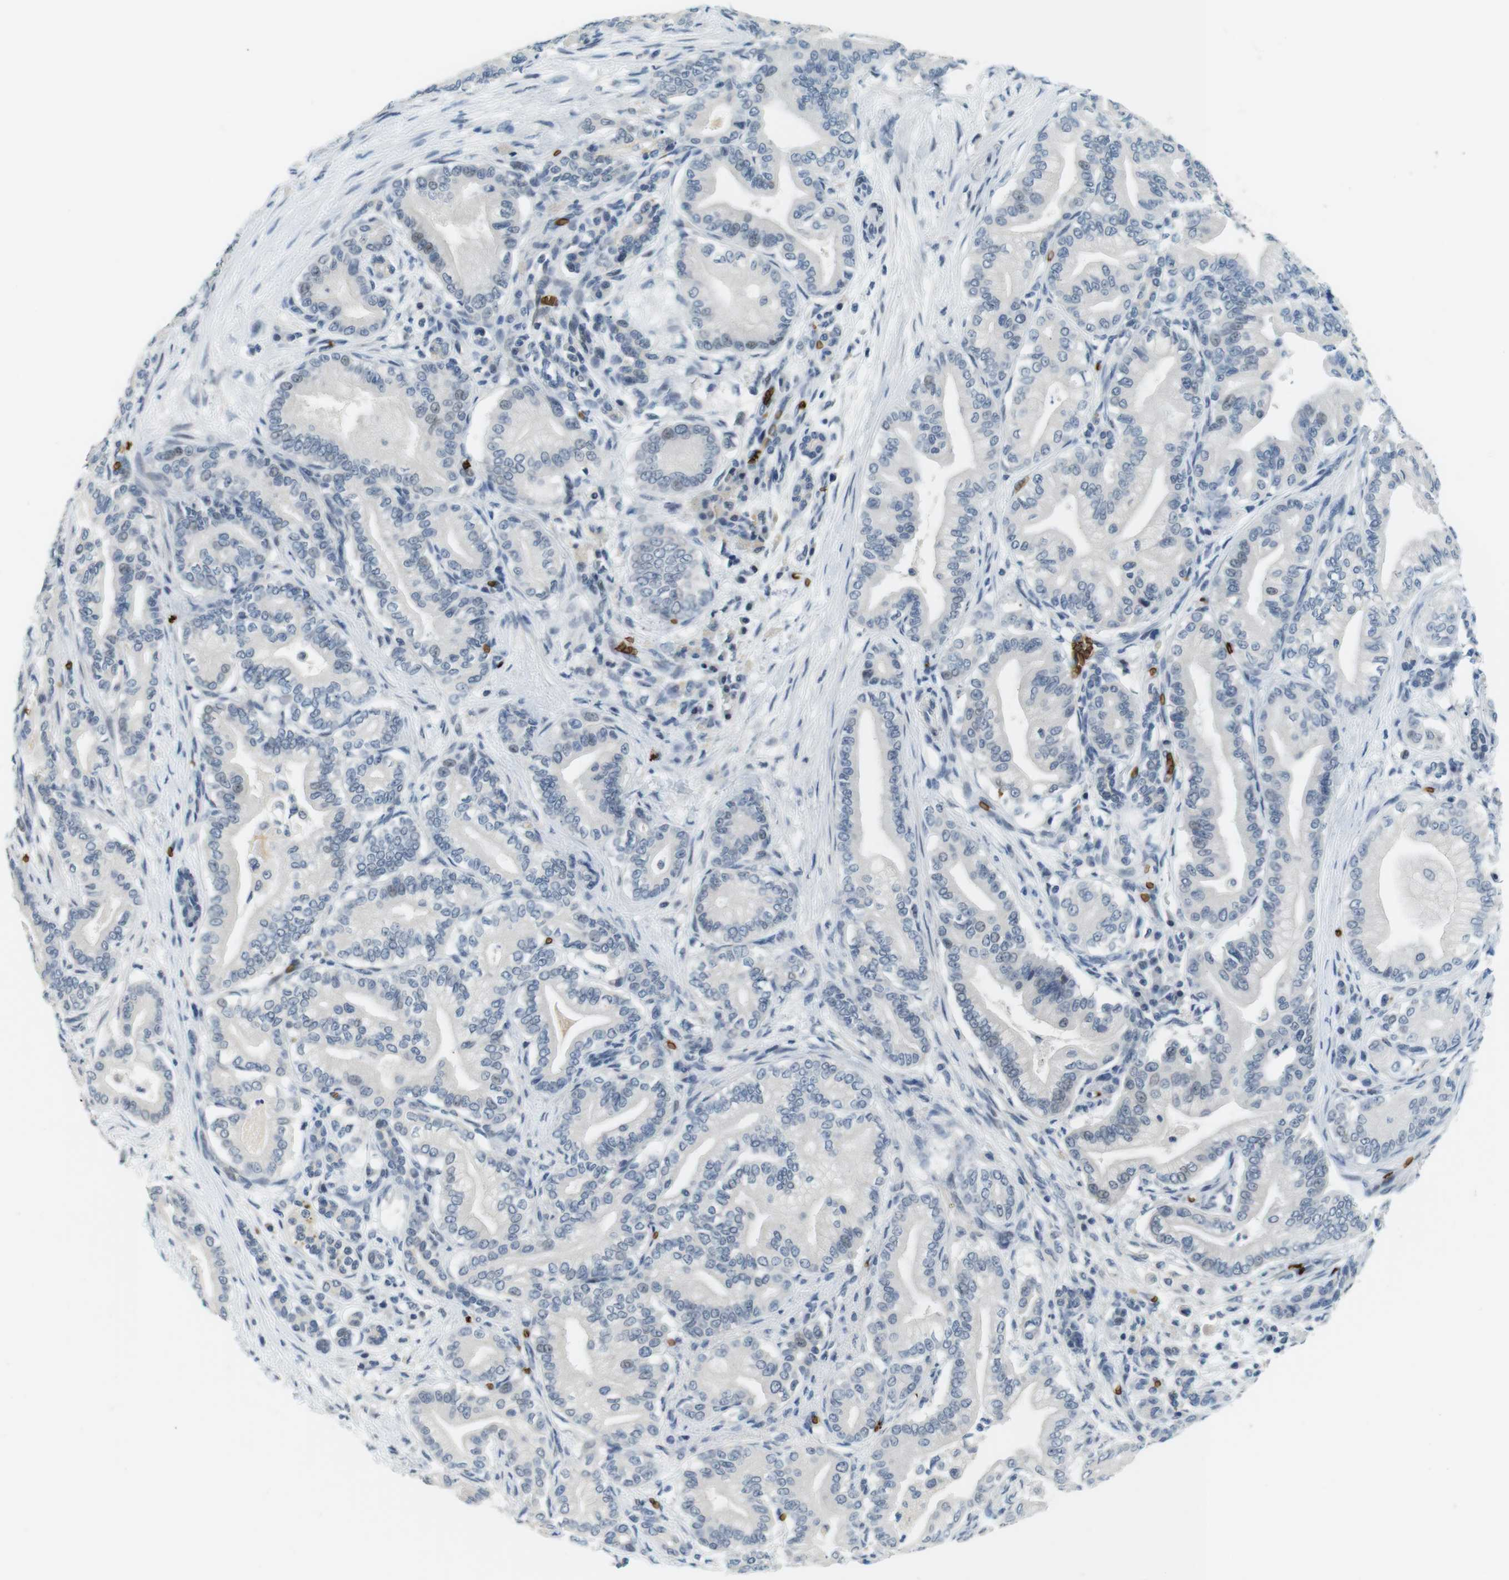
{"staining": {"intensity": "negative", "quantity": "none", "location": "none"}, "tissue": "pancreatic cancer", "cell_type": "Tumor cells", "image_type": "cancer", "snomed": [{"axis": "morphology", "description": "Normal tissue, NOS"}, {"axis": "morphology", "description": "Adenocarcinoma, NOS"}, {"axis": "topography", "description": "Pancreas"}], "caption": "This is an IHC micrograph of adenocarcinoma (pancreatic). There is no staining in tumor cells.", "gene": "SLC4A1", "patient": {"sex": "male", "age": 63}}